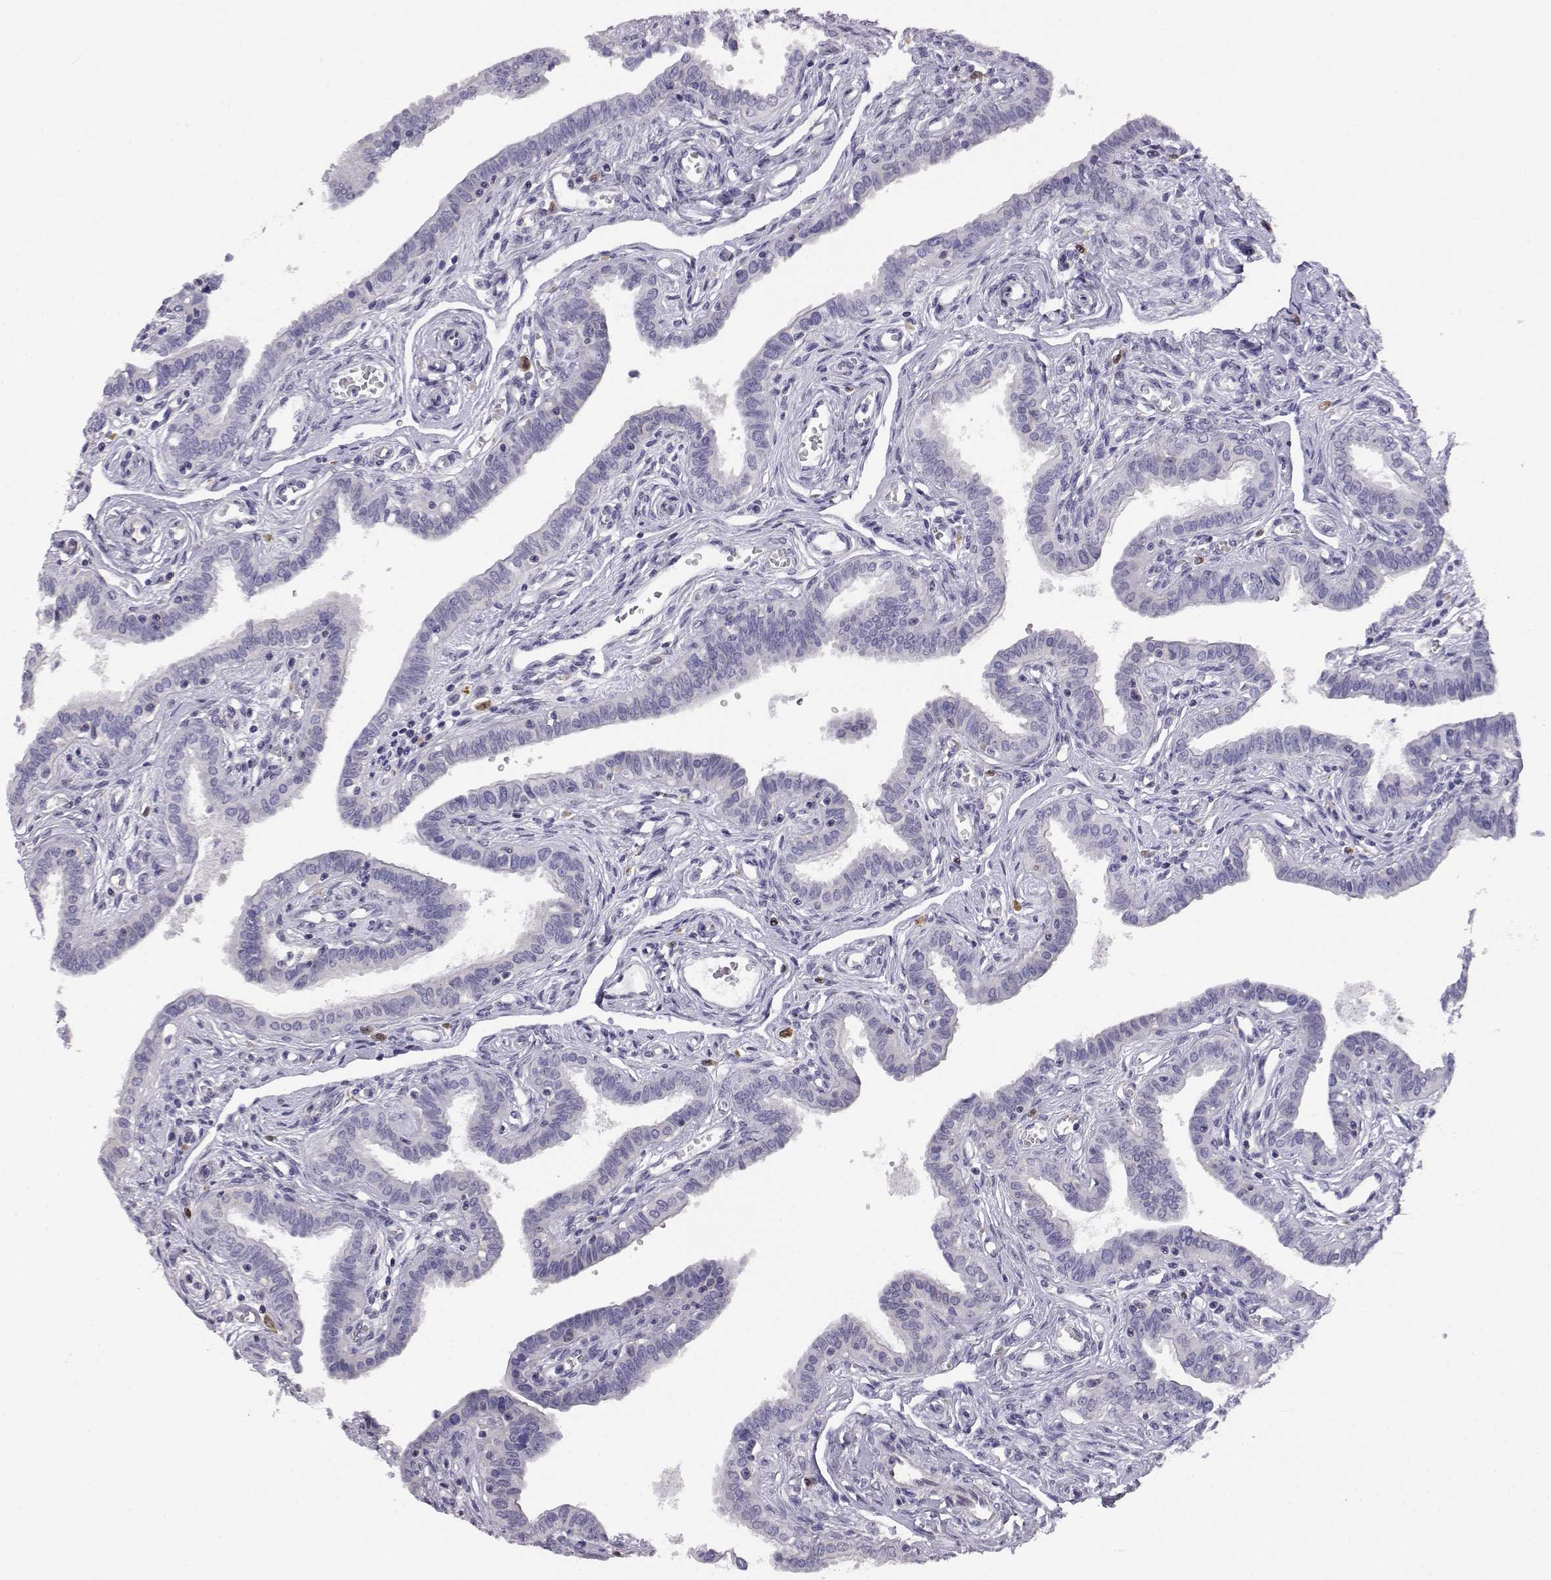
{"staining": {"intensity": "negative", "quantity": "none", "location": "none"}, "tissue": "fallopian tube", "cell_type": "Glandular cells", "image_type": "normal", "snomed": [{"axis": "morphology", "description": "Normal tissue, NOS"}, {"axis": "morphology", "description": "Carcinoma, endometroid"}, {"axis": "topography", "description": "Fallopian tube"}, {"axis": "topography", "description": "Ovary"}], "caption": "A micrograph of human fallopian tube is negative for staining in glandular cells. (IHC, brightfield microscopy, high magnification).", "gene": "AKR1B1", "patient": {"sex": "female", "age": 42}}